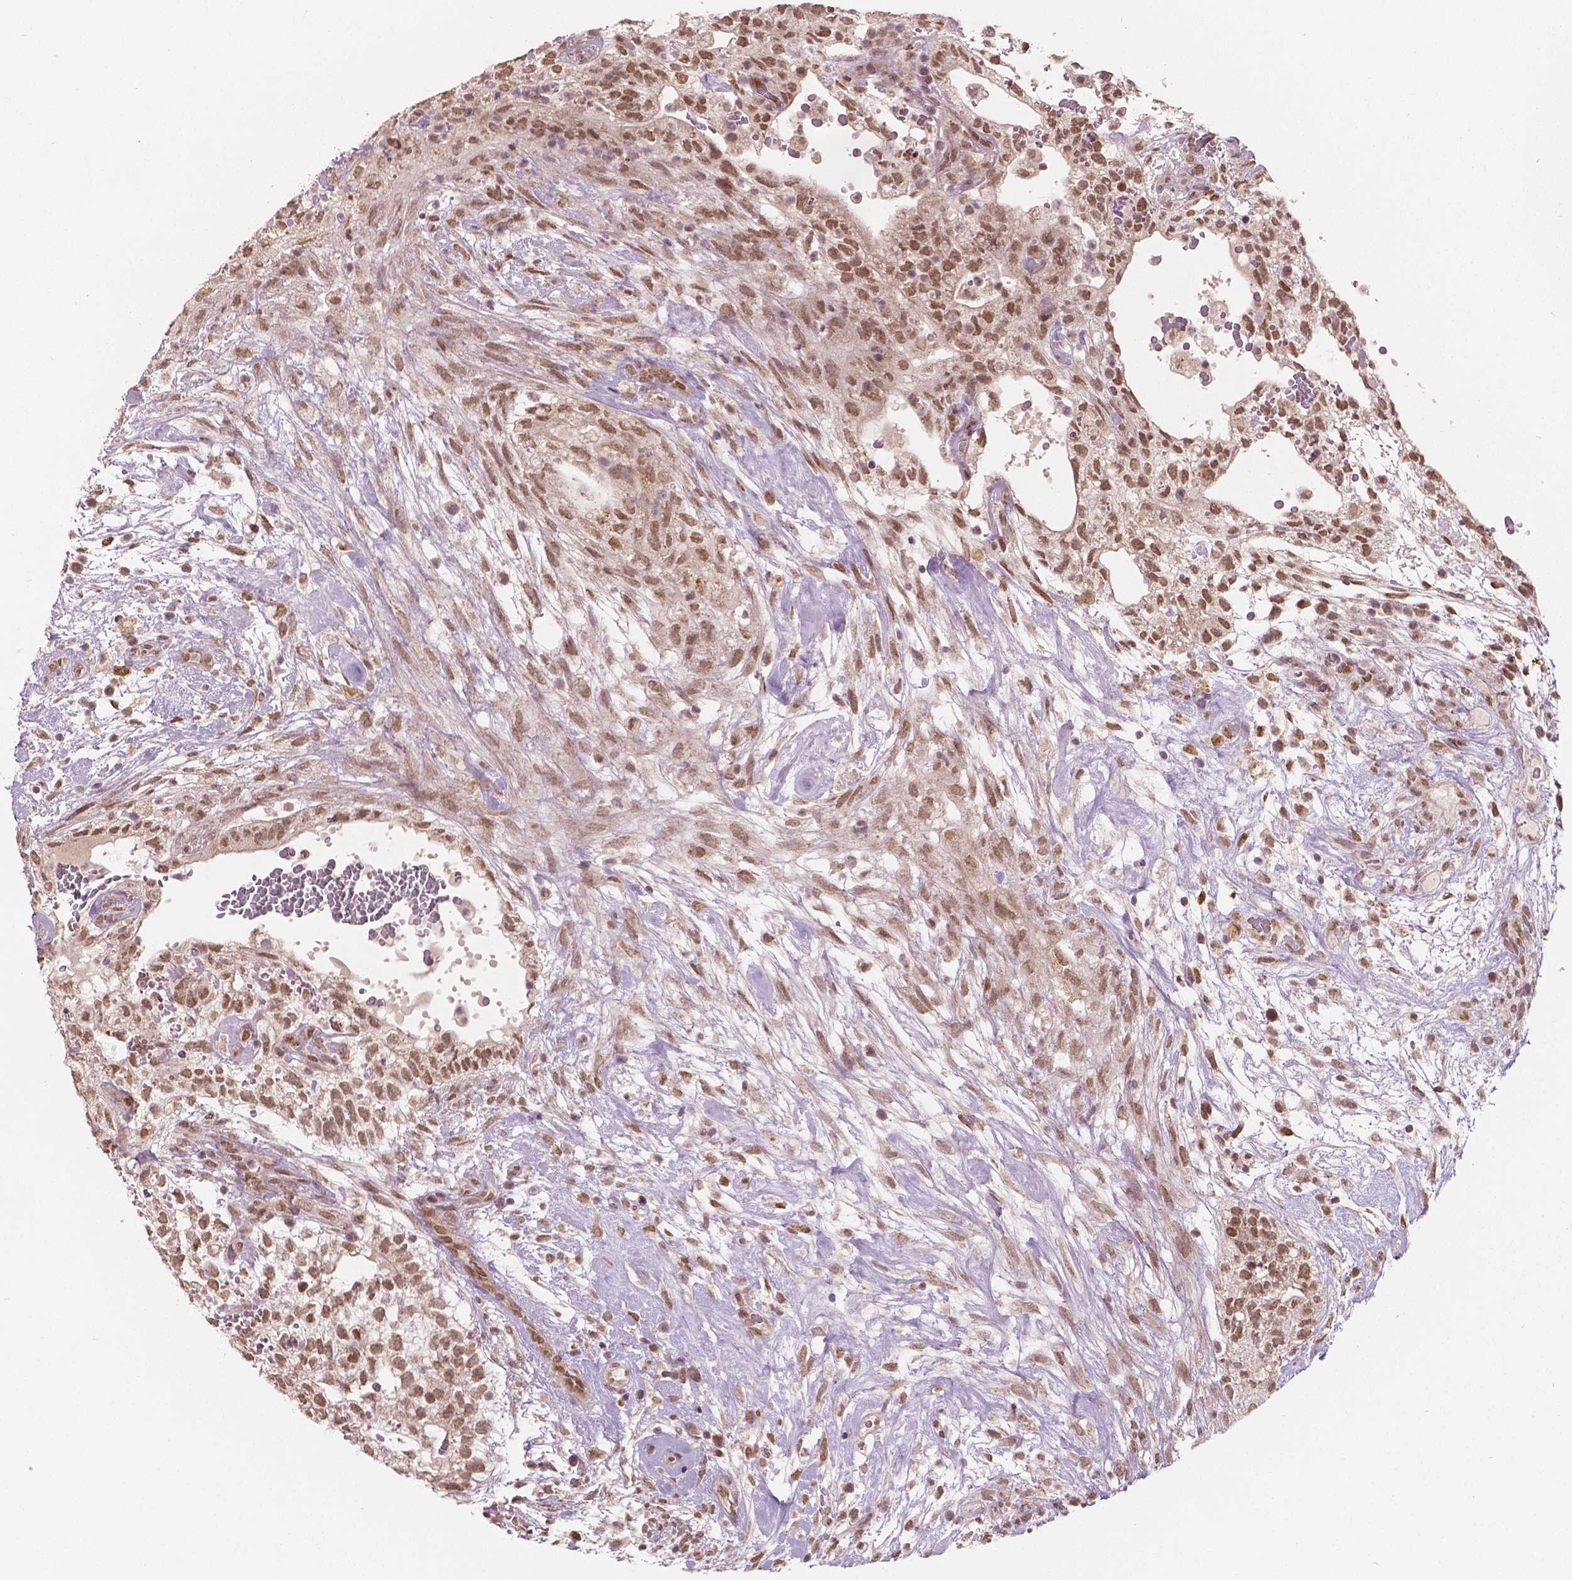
{"staining": {"intensity": "moderate", "quantity": ">75%", "location": "nuclear"}, "tissue": "testis cancer", "cell_type": "Tumor cells", "image_type": "cancer", "snomed": [{"axis": "morphology", "description": "Normal tissue, NOS"}, {"axis": "morphology", "description": "Carcinoma, Embryonal, NOS"}, {"axis": "topography", "description": "Testis"}], "caption": "A medium amount of moderate nuclear expression is appreciated in about >75% of tumor cells in embryonal carcinoma (testis) tissue.", "gene": "HMBOX1", "patient": {"sex": "male", "age": 32}}